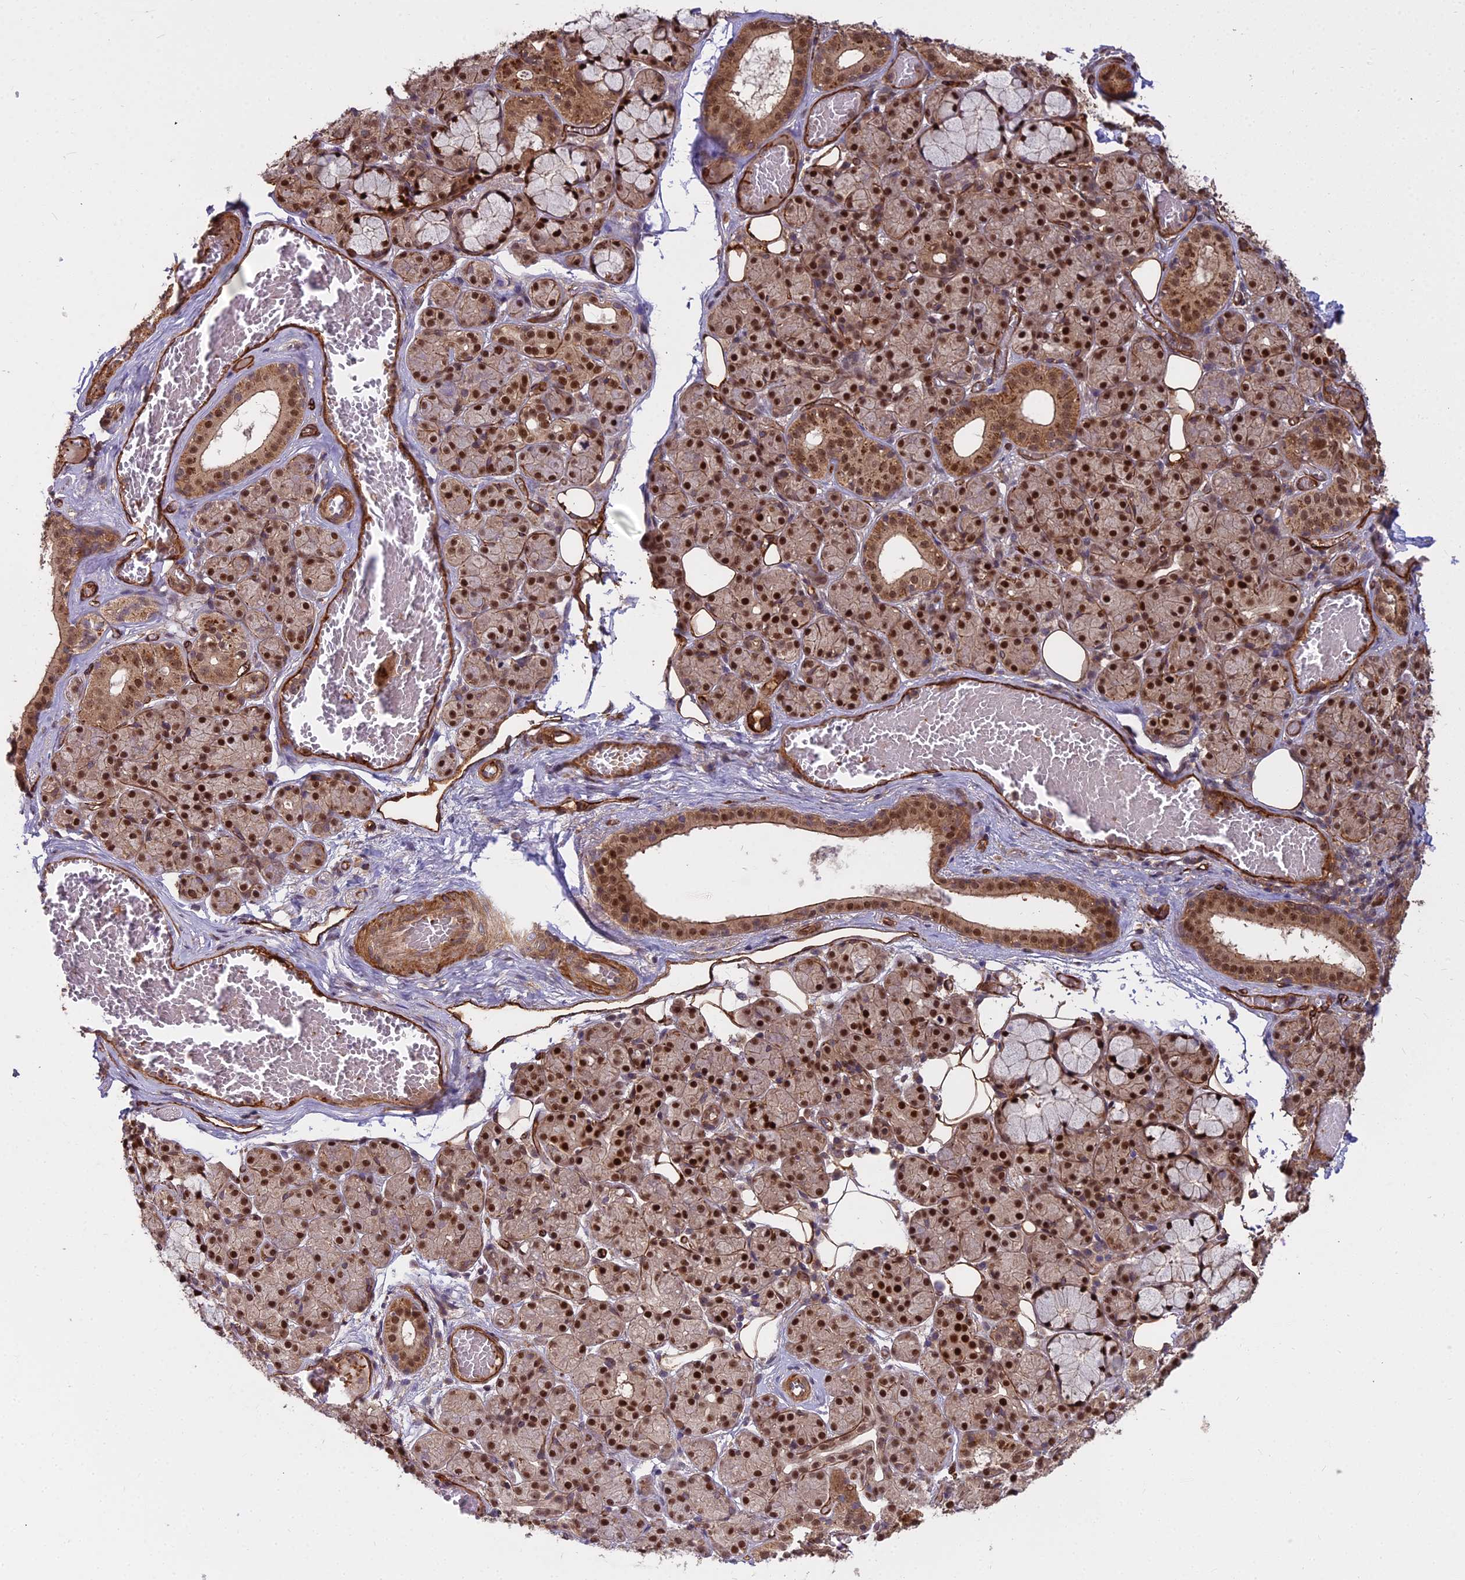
{"staining": {"intensity": "strong", "quantity": ">75%", "location": "cytoplasmic/membranous,nuclear"}, "tissue": "salivary gland", "cell_type": "Glandular cells", "image_type": "normal", "snomed": [{"axis": "morphology", "description": "Normal tissue, NOS"}, {"axis": "topography", "description": "Salivary gland"}], "caption": "Brown immunohistochemical staining in unremarkable salivary gland shows strong cytoplasmic/membranous,nuclear positivity in about >75% of glandular cells.", "gene": "TCEA3", "patient": {"sex": "male", "age": 63}}